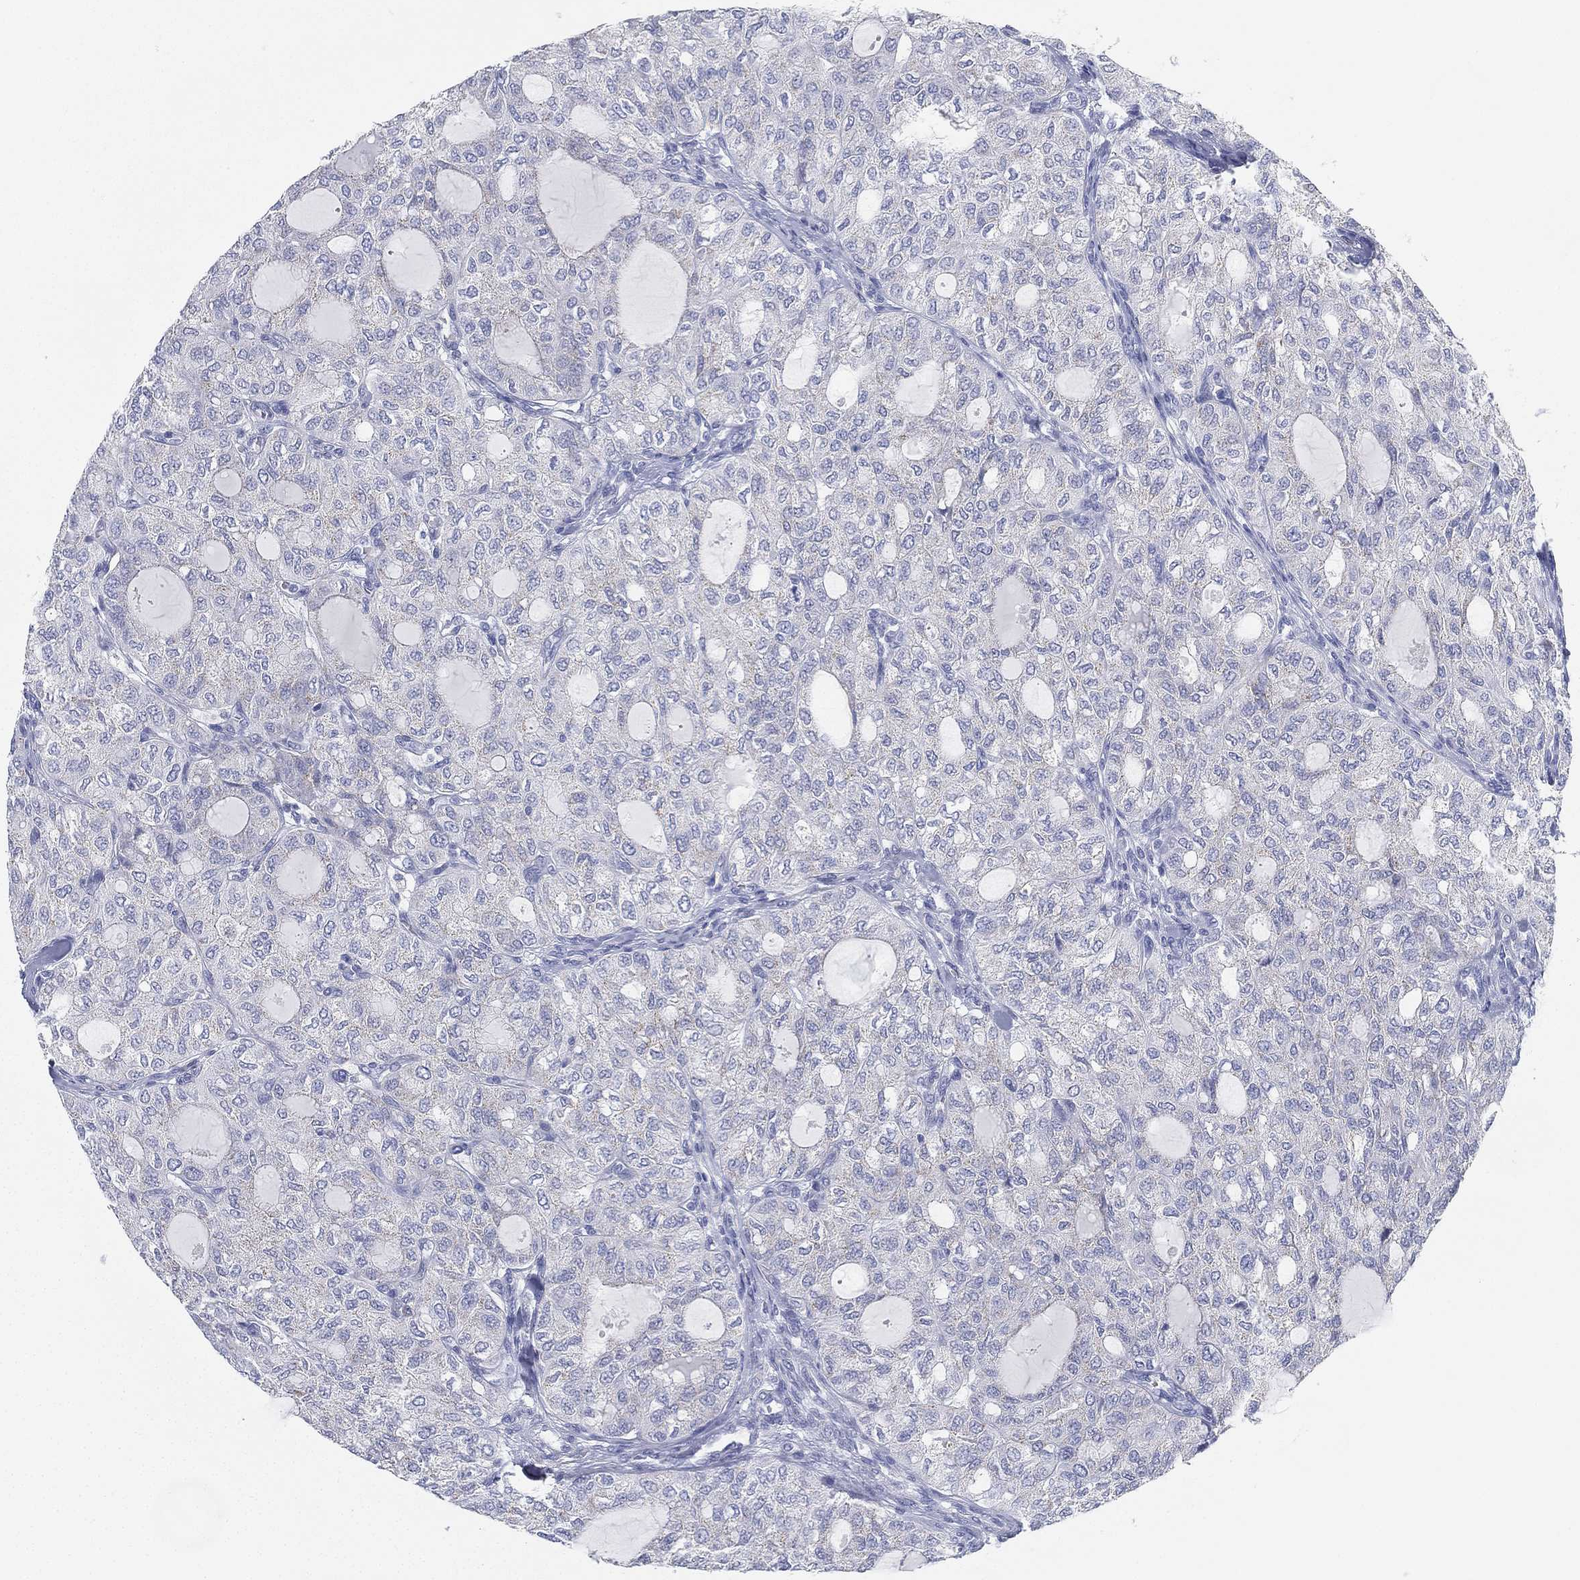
{"staining": {"intensity": "negative", "quantity": "none", "location": "none"}, "tissue": "thyroid cancer", "cell_type": "Tumor cells", "image_type": "cancer", "snomed": [{"axis": "morphology", "description": "Follicular adenoma carcinoma, NOS"}, {"axis": "topography", "description": "Thyroid gland"}], "caption": "Micrograph shows no protein positivity in tumor cells of thyroid cancer tissue.", "gene": "GPR61", "patient": {"sex": "male", "age": 75}}